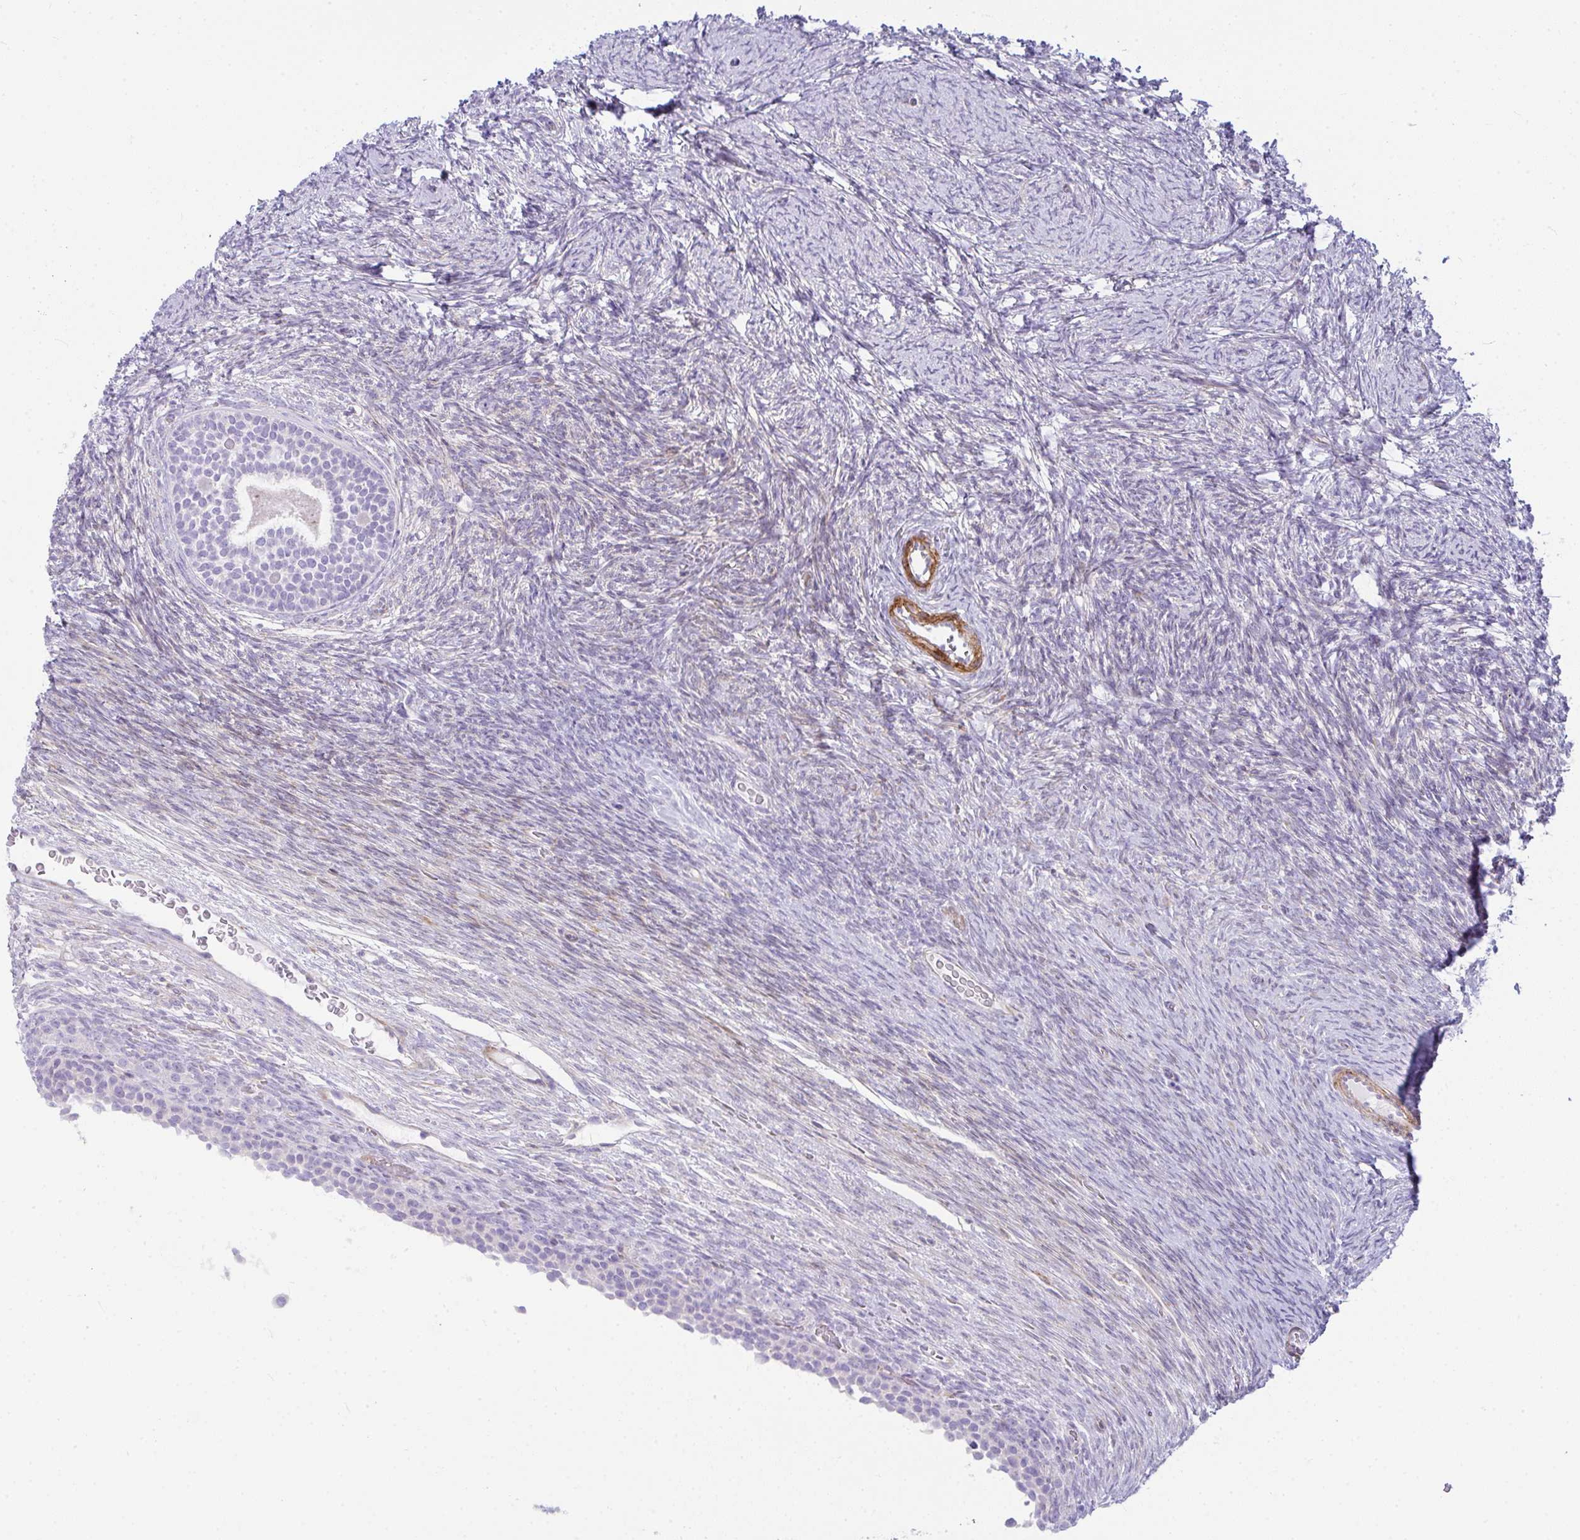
{"staining": {"intensity": "negative", "quantity": "none", "location": "none"}, "tissue": "ovary", "cell_type": "Follicle cells", "image_type": "normal", "snomed": [{"axis": "morphology", "description": "Normal tissue, NOS"}, {"axis": "topography", "description": "Ovary"}], "caption": "Immunohistochemistry (IHC) photomicrograph of normal human ovary stained for a protein (brown), which exhibits no staining in follicle cells. (DAB immunohistochemistry visualized using brightfield microscopy, high magnification).", "gene": "CDRT15", "patient": {"sex": "female", "age": 34}}